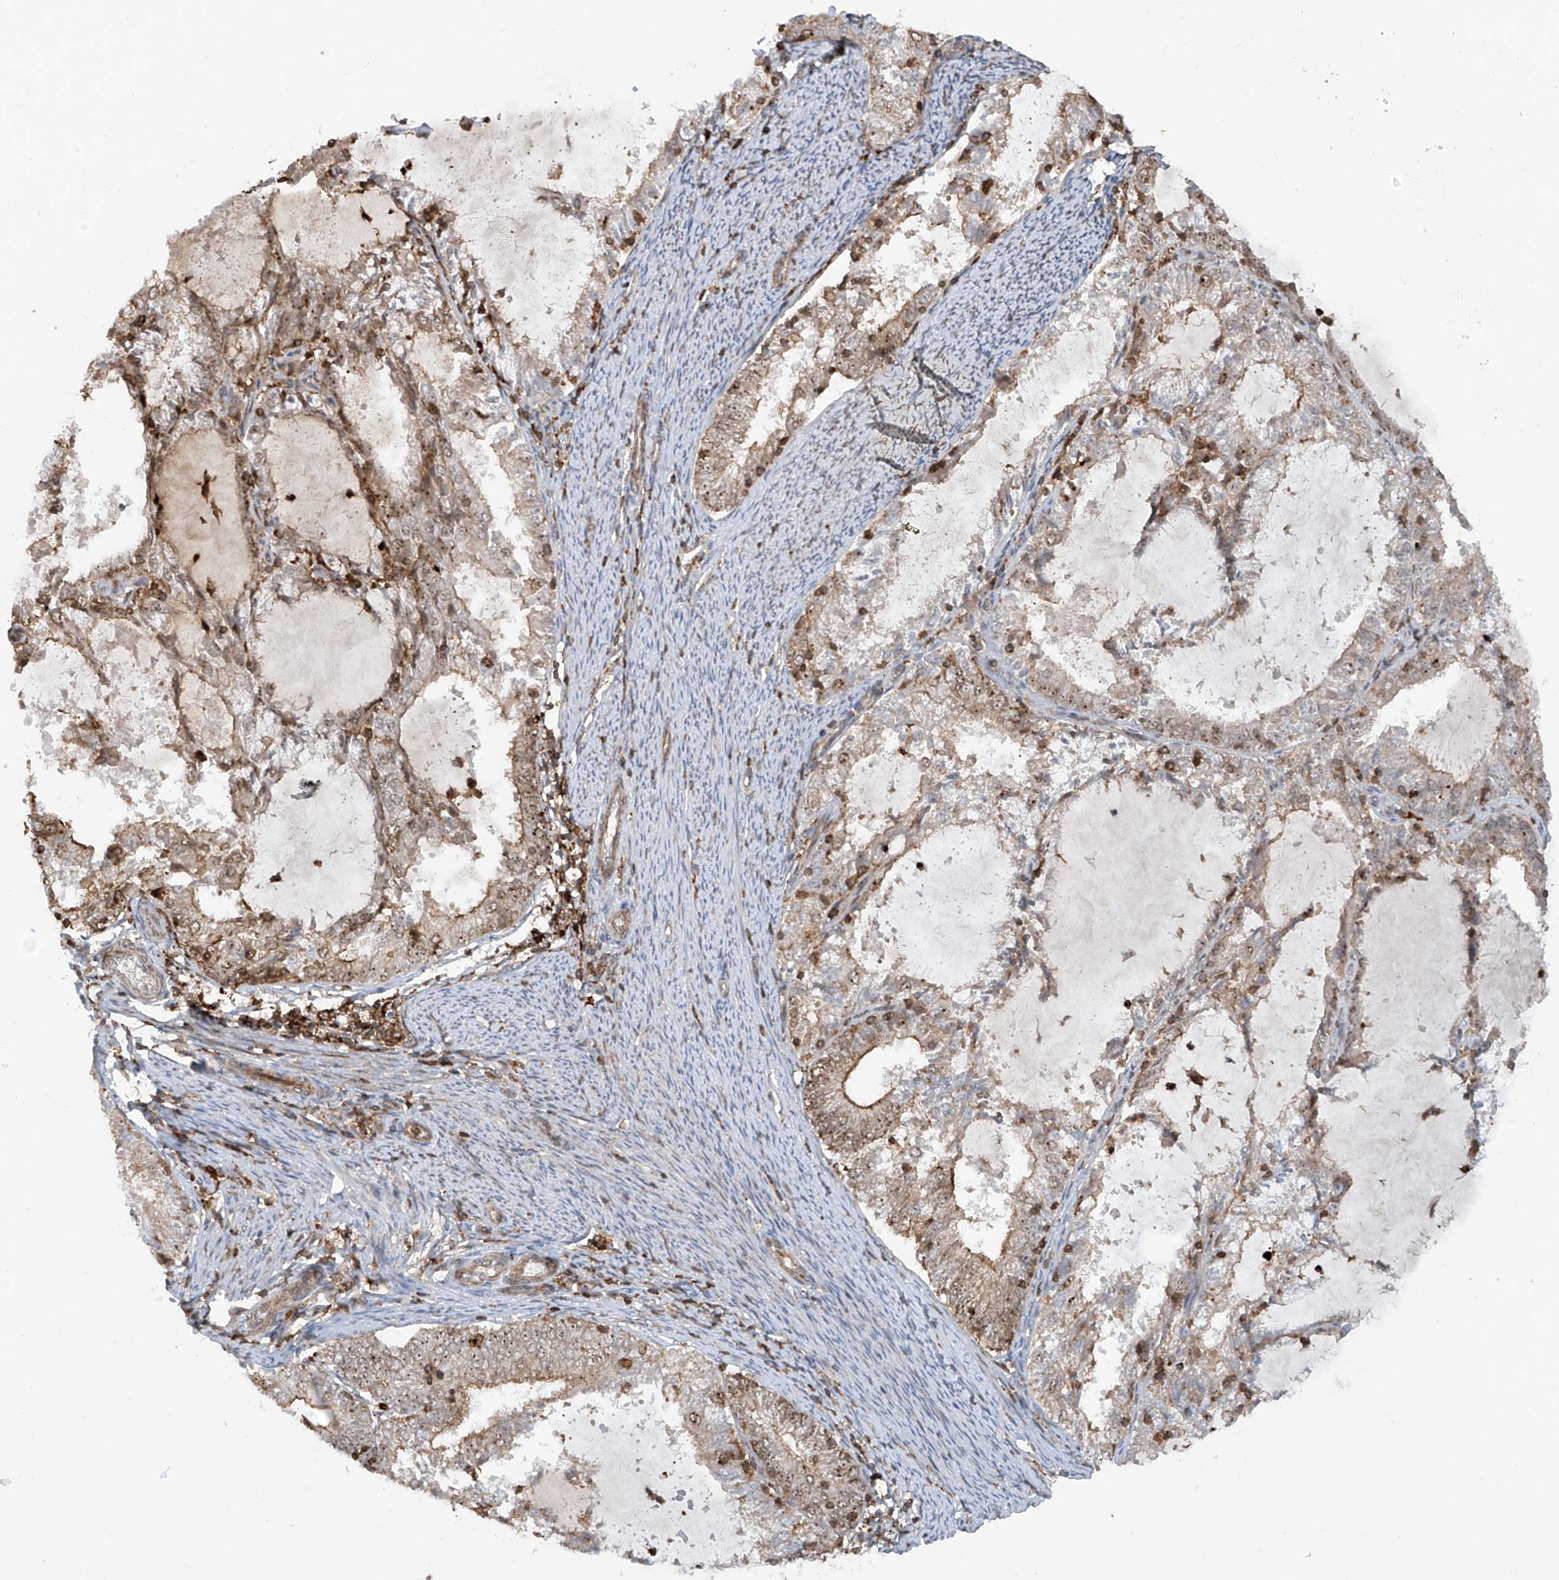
{"staining": {"intensity": "weak", "quantity": "25%-75%", "location": "cytoplasmic/membranous,nuclear"}, "tissue": "endometrial cancer", "cell_type": "Tumor cells", "image_type": "cancer", "snomed": [{"axis": "morphology", "description": "Adenocarcinoma, NOS"}, {"axis": "topography", "description": "Endometrium"}], "caption": "About 25%-75% of tumor cells in endometrial cancer show weak cytoplasmic/membranous and nuclear protein positivity as visualized by brown immunohistochemical staining.", "gene": "REPIN1", "patient": {"sex": "female", "age": 57}}